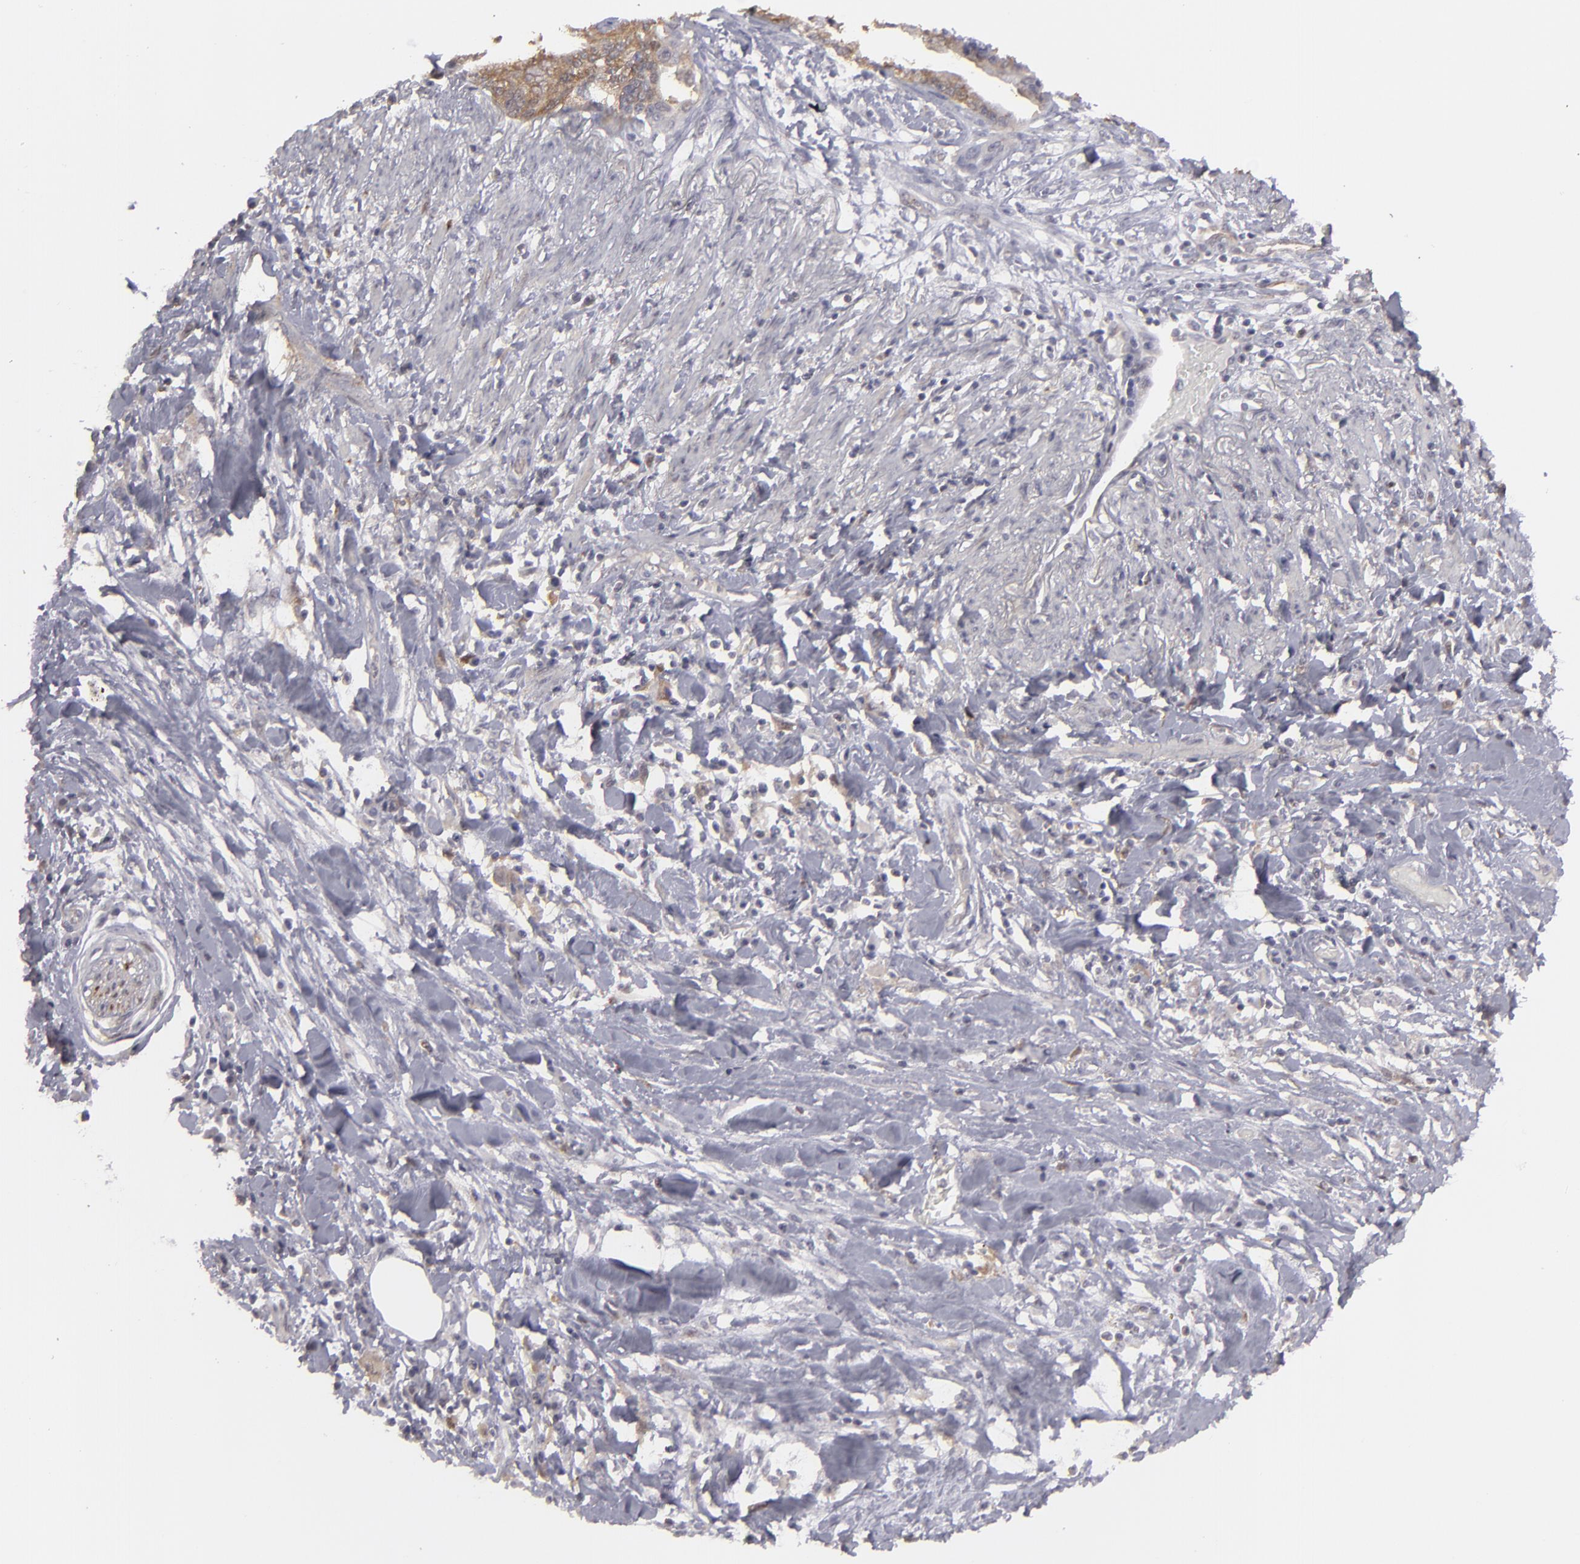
{"staining": {"intensity": "weak", "quantity": "25%-75%", "location": "cytoplasmic/membranous"}, "tissue": "pancreatic cancer", "cell_type": "Tumor cells", "image_type": "cancer", "snomed": [{"axis": "morphology", "description": "Adenocarcinoma, NOS"}, {"axis": "topography", "description": "Pancreas"}], "caption": "Approximately 25%-75% of tumor cells in human pancreatic cancer (adenocarcinoma) exhibit weak cytoplasmic/membranous protein staining as visualized by brown immunohistochemical staining.", "gene": "SEMA3G", "patient": {"sex": "female", "age": 64}}